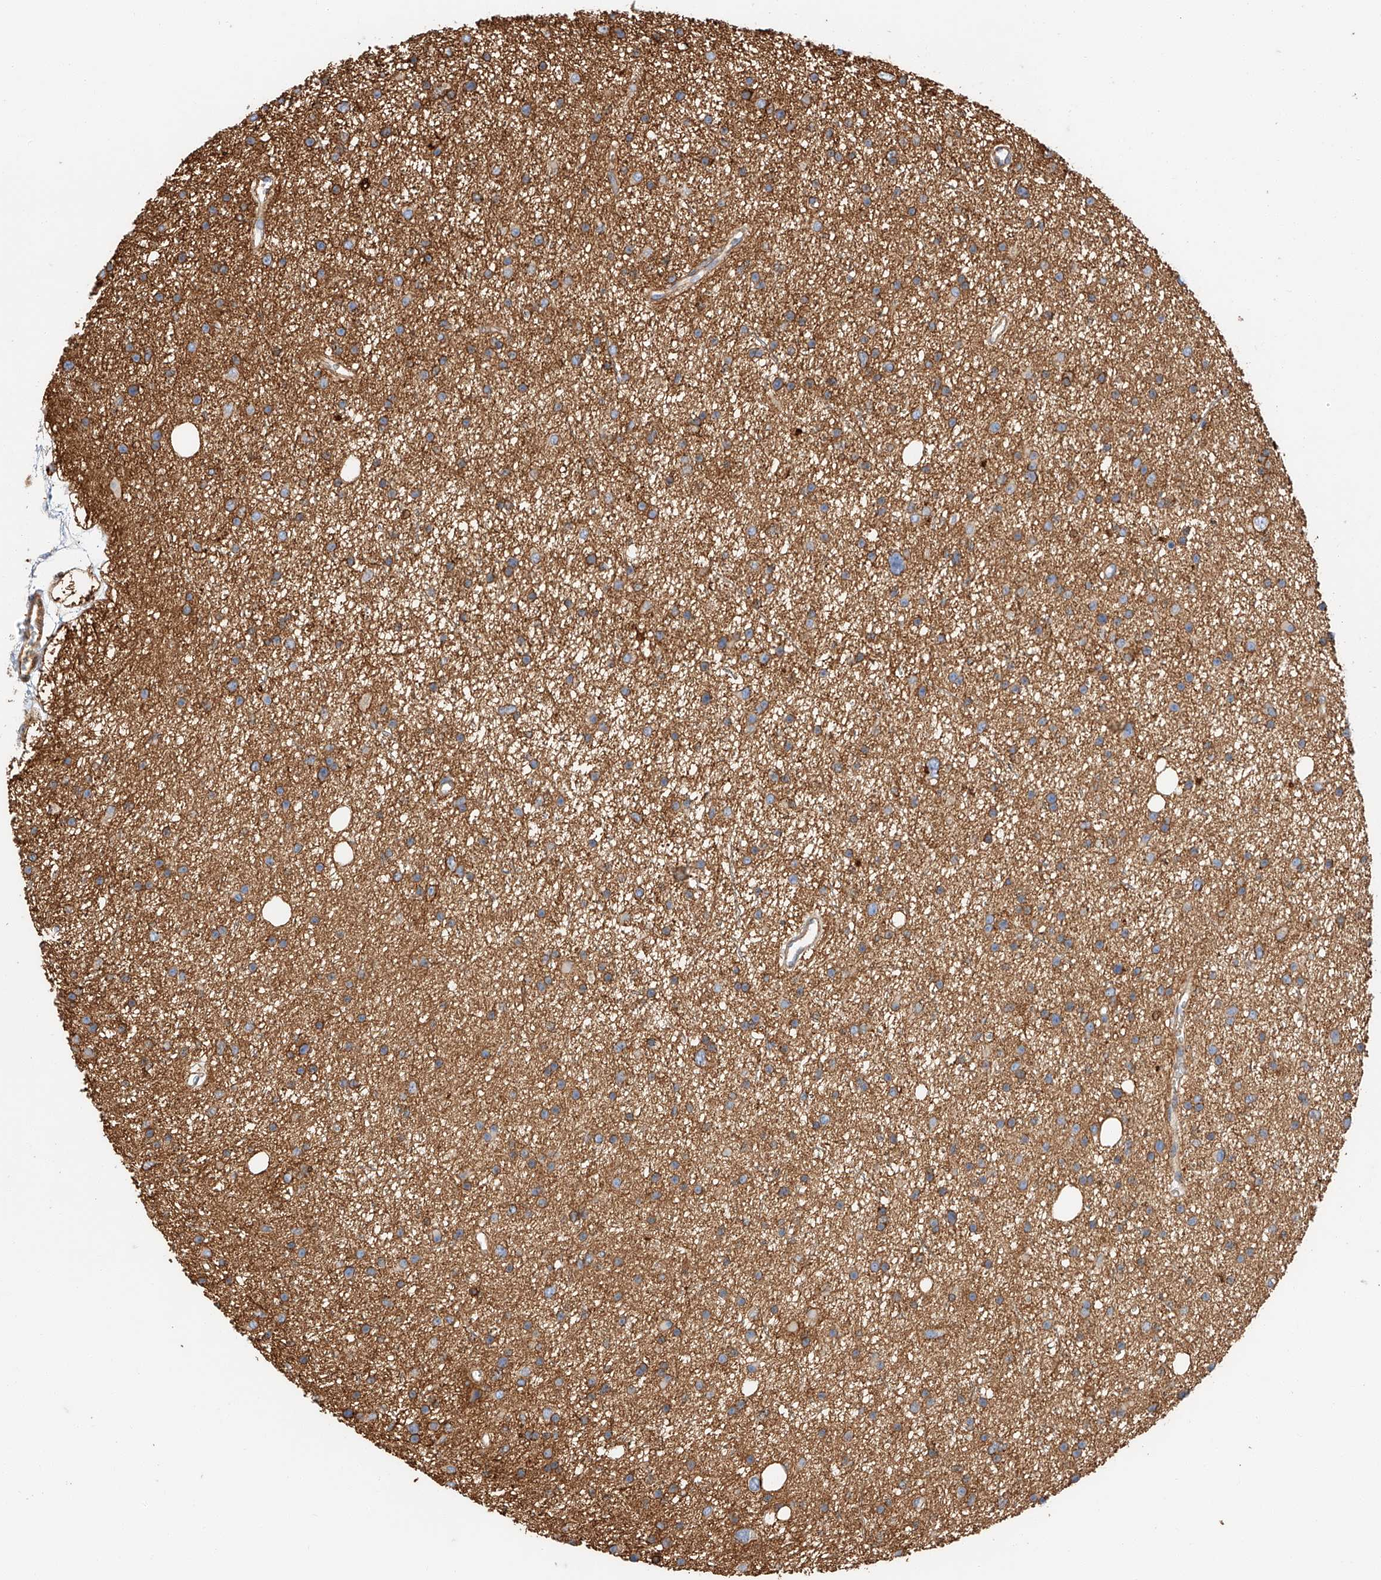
{"staining": {"intensity": "moderate", "quantity": ">75%", "location": "cytoplasmic/membranous"}, "tissue": "glioma", "cell_type": "Tumor cells", "image_type": "cancer", "snomed": [{"axis": "morphology", "description": "Glioma, malignant, Low grade"}, {"axis": "topography", "description": "Cerebral cortex"}], "caption": "DAB immunohistochemical staining of human malignant glioma (low-grade) exhibits moderate cytoplasmic/membranous protein expression in about >75% of tumor cells. (Stains: DAB (3,3'-diaminobenzidine) in brown, nuclei in blue, Microscopy: brightfield microscopy at high magnification).", "gene": "HAUS4", "patient": {"sex": "female", "age": 39}}